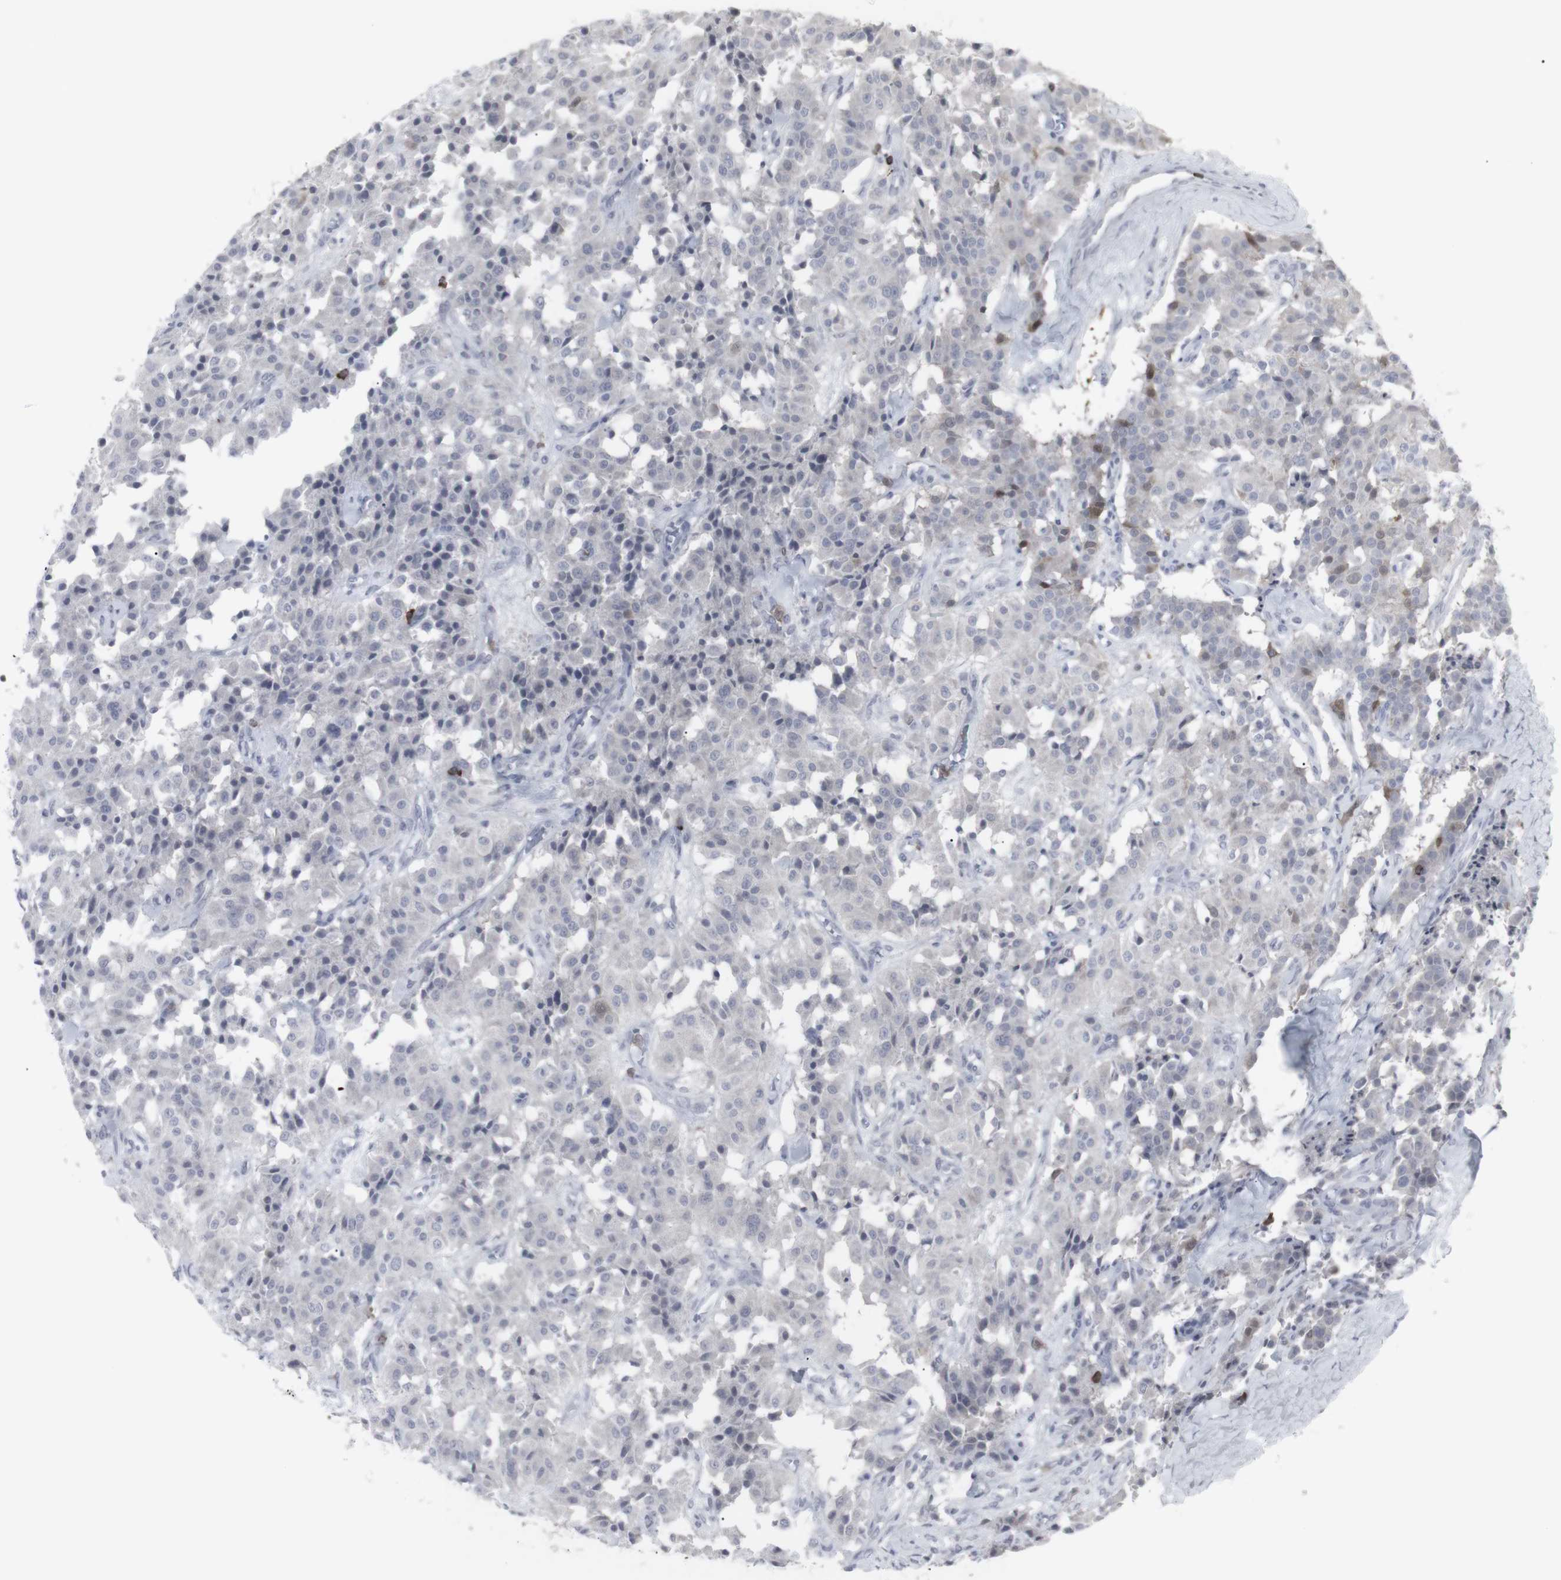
{"staining": {"intensity": "negative", "quantity": "none", "location": "none"}, "tissue": "carcinoid", "cell_type": "Tumor cells", "image_type": "cancer", "snomed": [{"axis": "morphology", "description": "Carcinoid, malignant, NOS"}, {"axis": "topography", "description": "Lung"}], "caption": "Immunohistochemical staining of carcinoid (malignant) shows no significant expression in tumor cells.", "gene": "APOBEC2", "patient": {"sex": "male", "age": 30}}